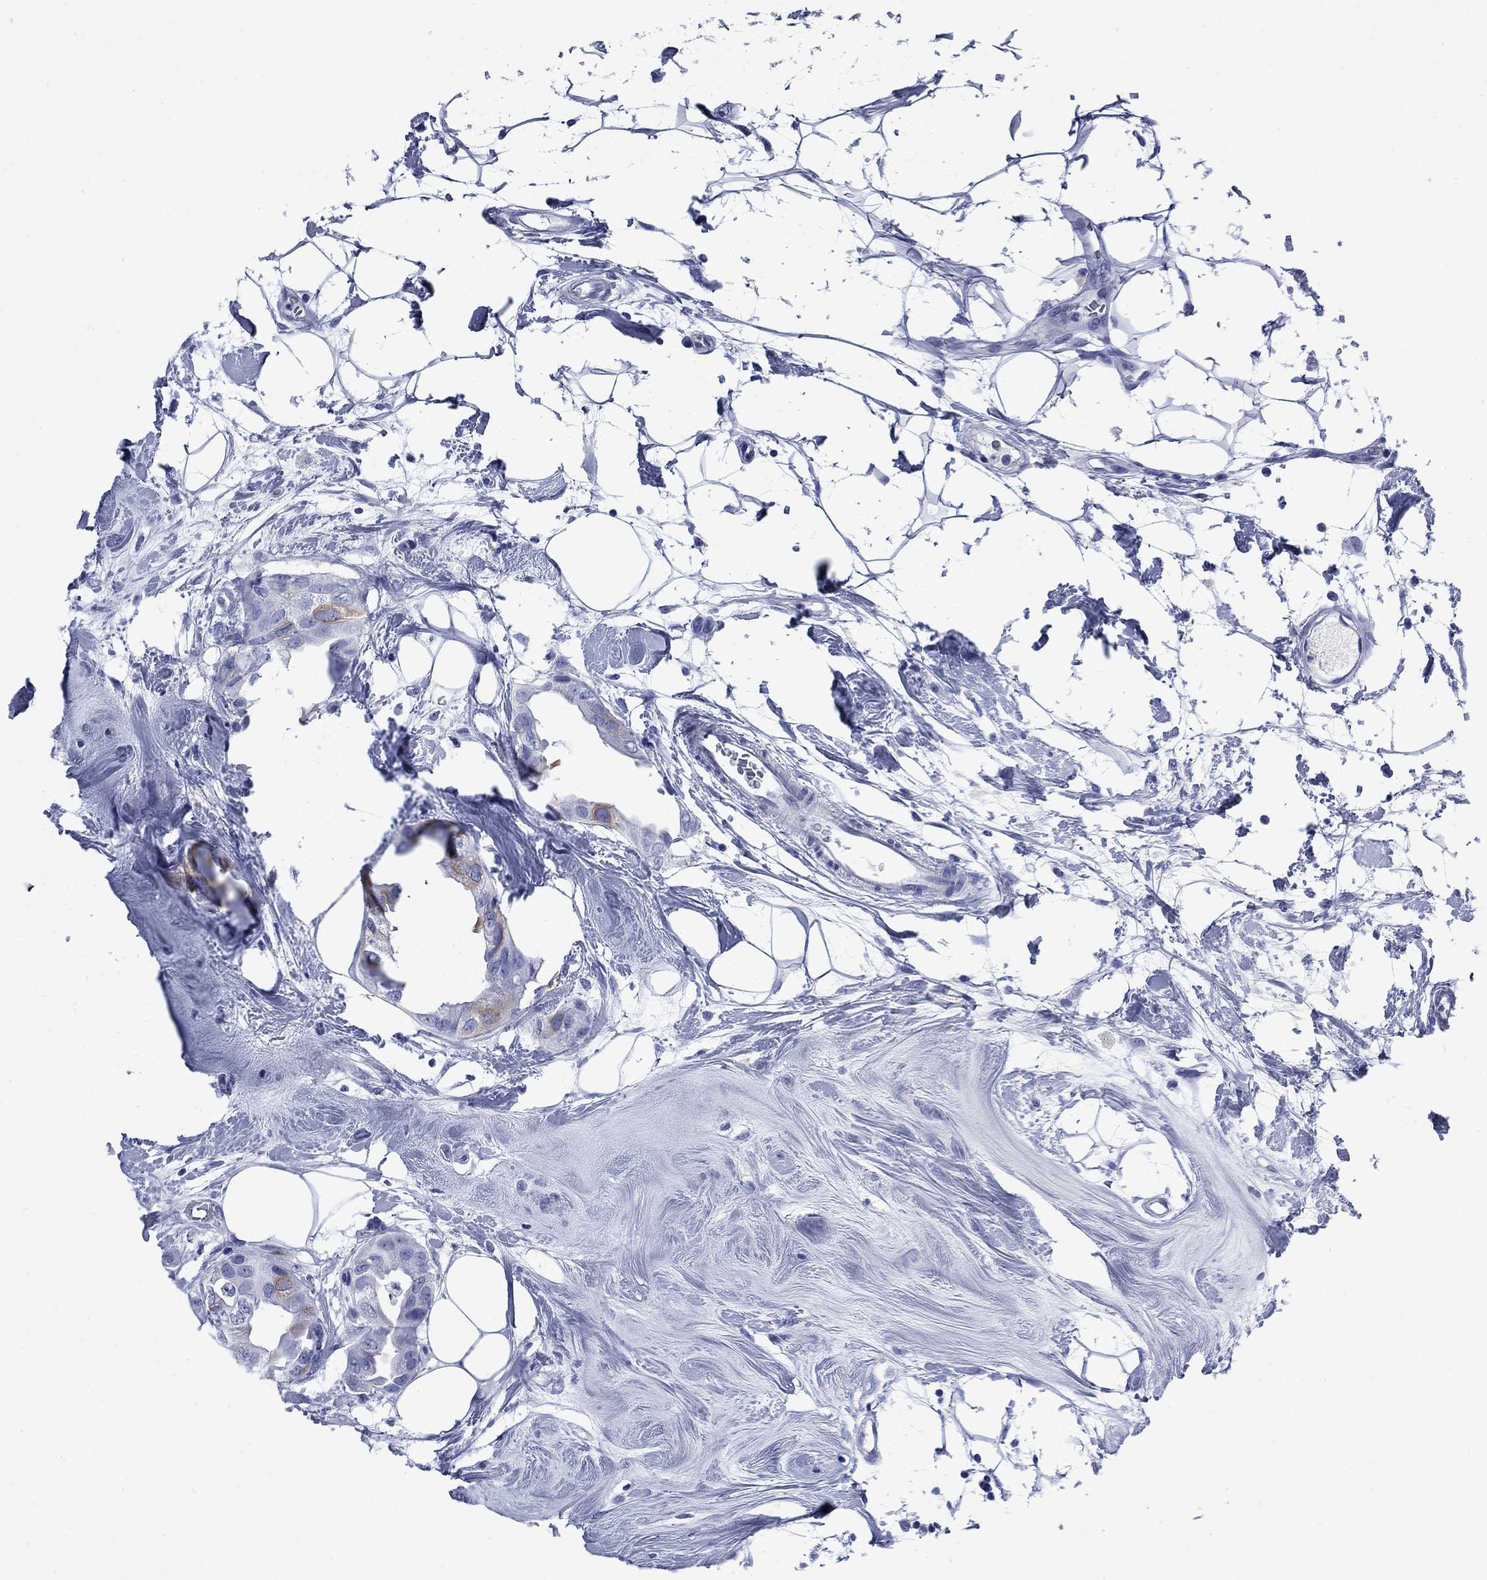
{"staining": {"intensity": "moderate", "quantity": "<25%", "location": "cytoplasmic/membranous"}, "tissue": "breast cancer", "cell_type": "Tumor cells", "image_type": "cancer", "snomed": [{"axis": "morphology", "description": "Normal tissue, NOS"}, {"axis": "morphology", "description": "Duct carcinoma"}, {"axis": "topography", "description": "Breast"}], "caption": "A high-resolution histopathology image shows immunohistochemistry staining of infiltrating ductal carcinoma (breast), which reveals moderate cytoplasmic/membranous expression in about <25% of tumor cells.", "gene": "TACC3", "patient": {"sex": "female", "age": 40}}